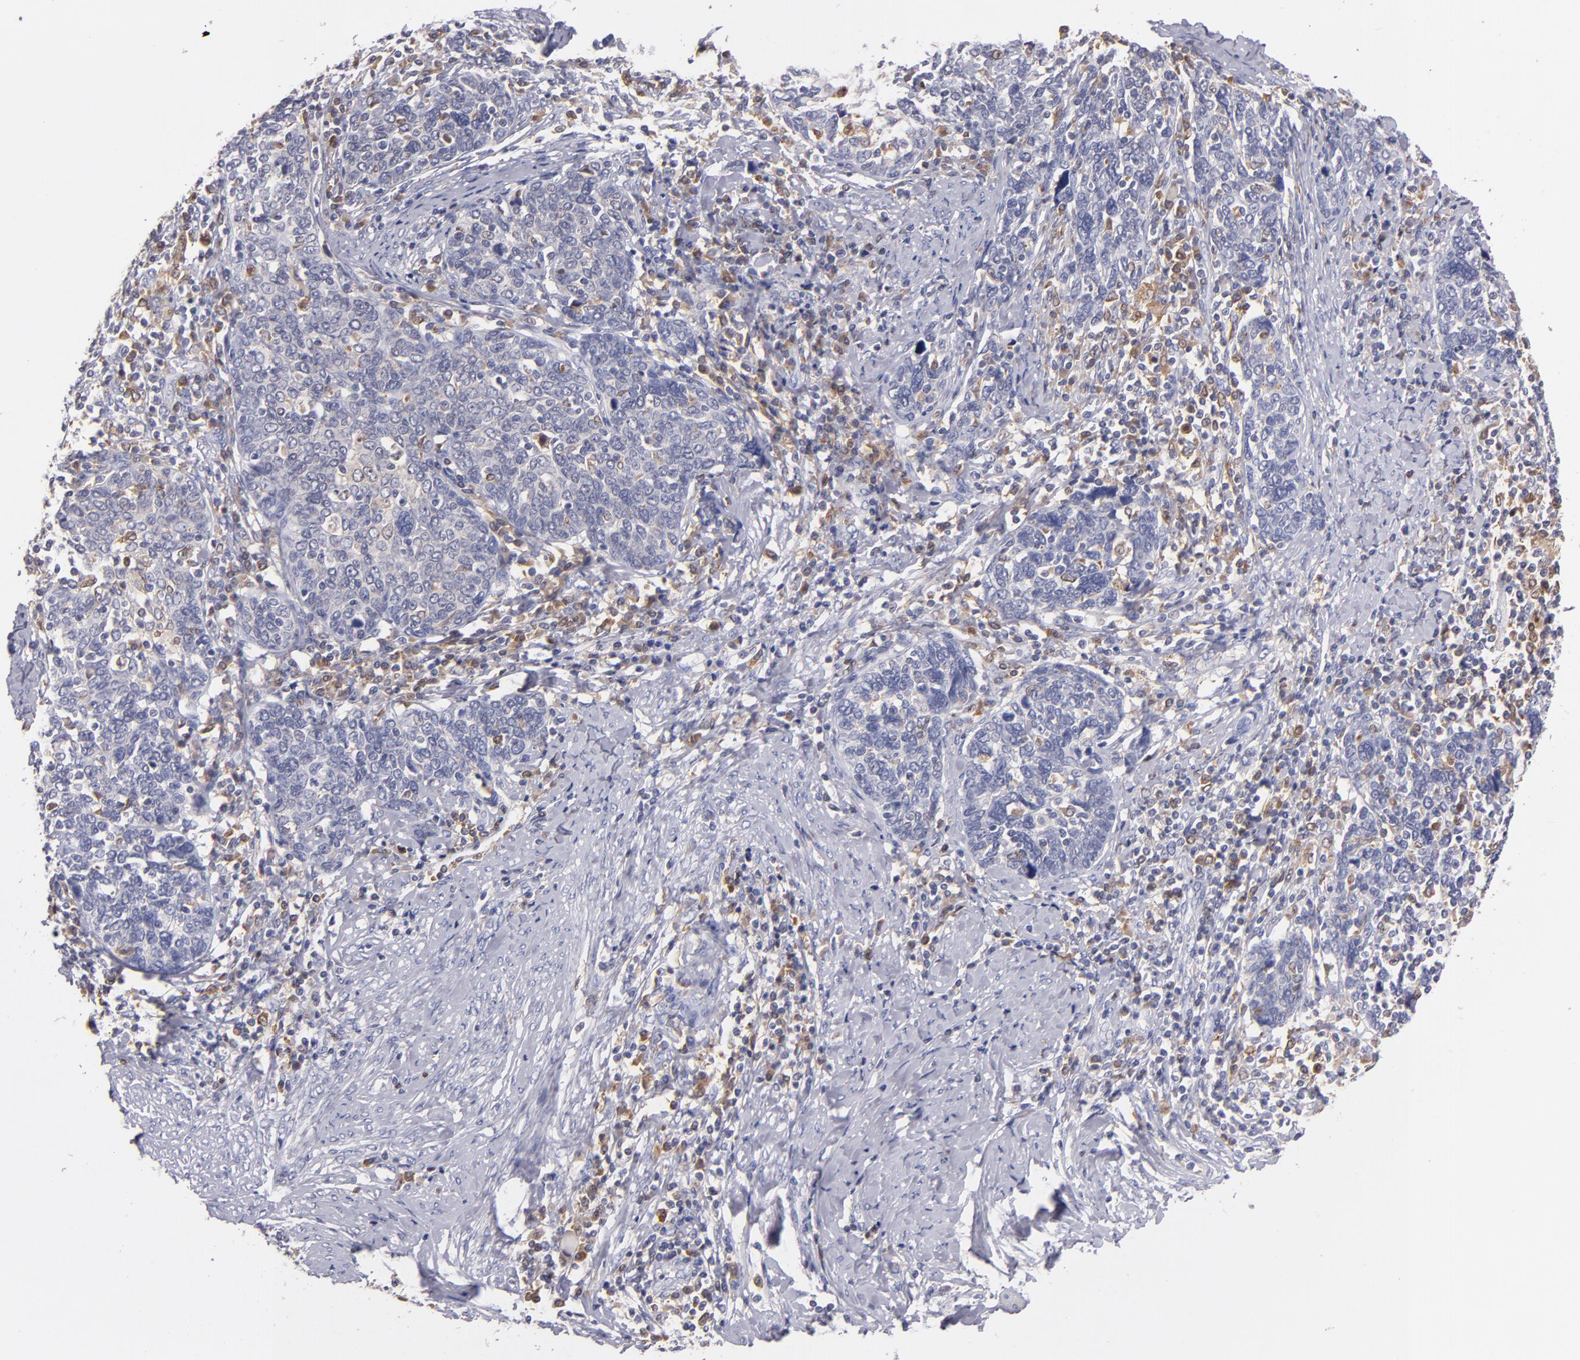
{"staining": {"intensity": "negative", "quantity": "none", "location": "none"}, "tissue": "cervical cancer", "cell_type": "Tumor cells", "image_type": "cancer", "snomed": [{"axis": "morphology", "description": "Squamous cell carcinoma, NOS"}, {"axis": "topography", "description": "Cervix"}], "caption": "The micrograph displays no significant expression in tumor cells of cervical squamous cell carcinoma. (IHC, brightfield microscopy, high magnification).", "gene": "PRKCD", "patient": {"sex": "female", "age": 41}}